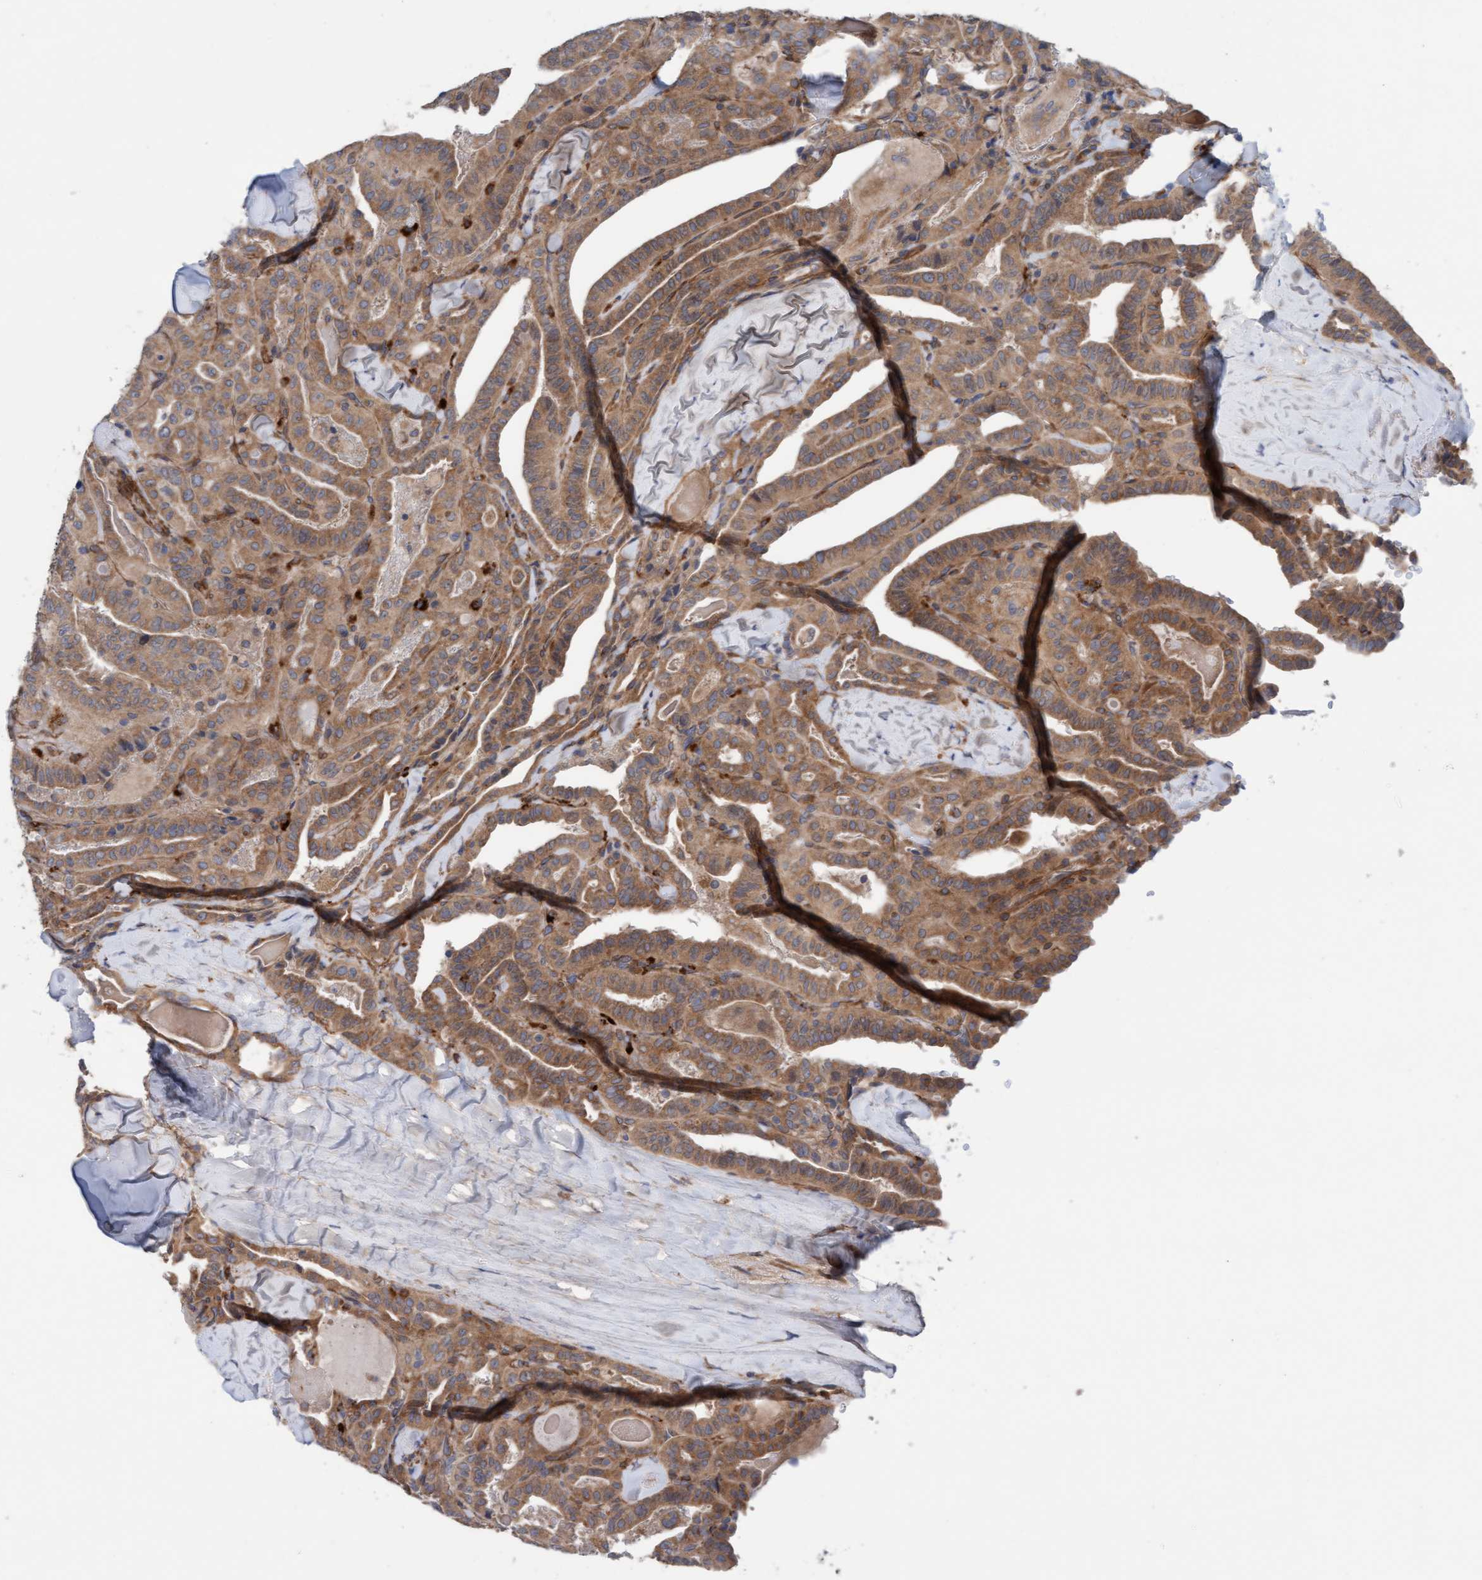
{"staining": {"intensity": "moderate", "quantity": ">75%", "location": "cytoplasmic/membranous"}, "tissue": "thyroid cancer", "cell_type": "Tumor cells", "image_type": "cancer", "snomed": [{"axis": "morphology", "description": "Papillary adenocarcinoma, NOS"}, {"axis": "topography", "description": "Thyroid gland"}], "caption": "About >75% of tumor cells in human thyroid cancer (papillary adenocarcinoma) reveal moderate cytoplasmic/membranous protein staining as visualized by brown immunohistochemical staining.", "gene": "CDK5RAP3", "patient": {"sex": "male", "age": 77}}